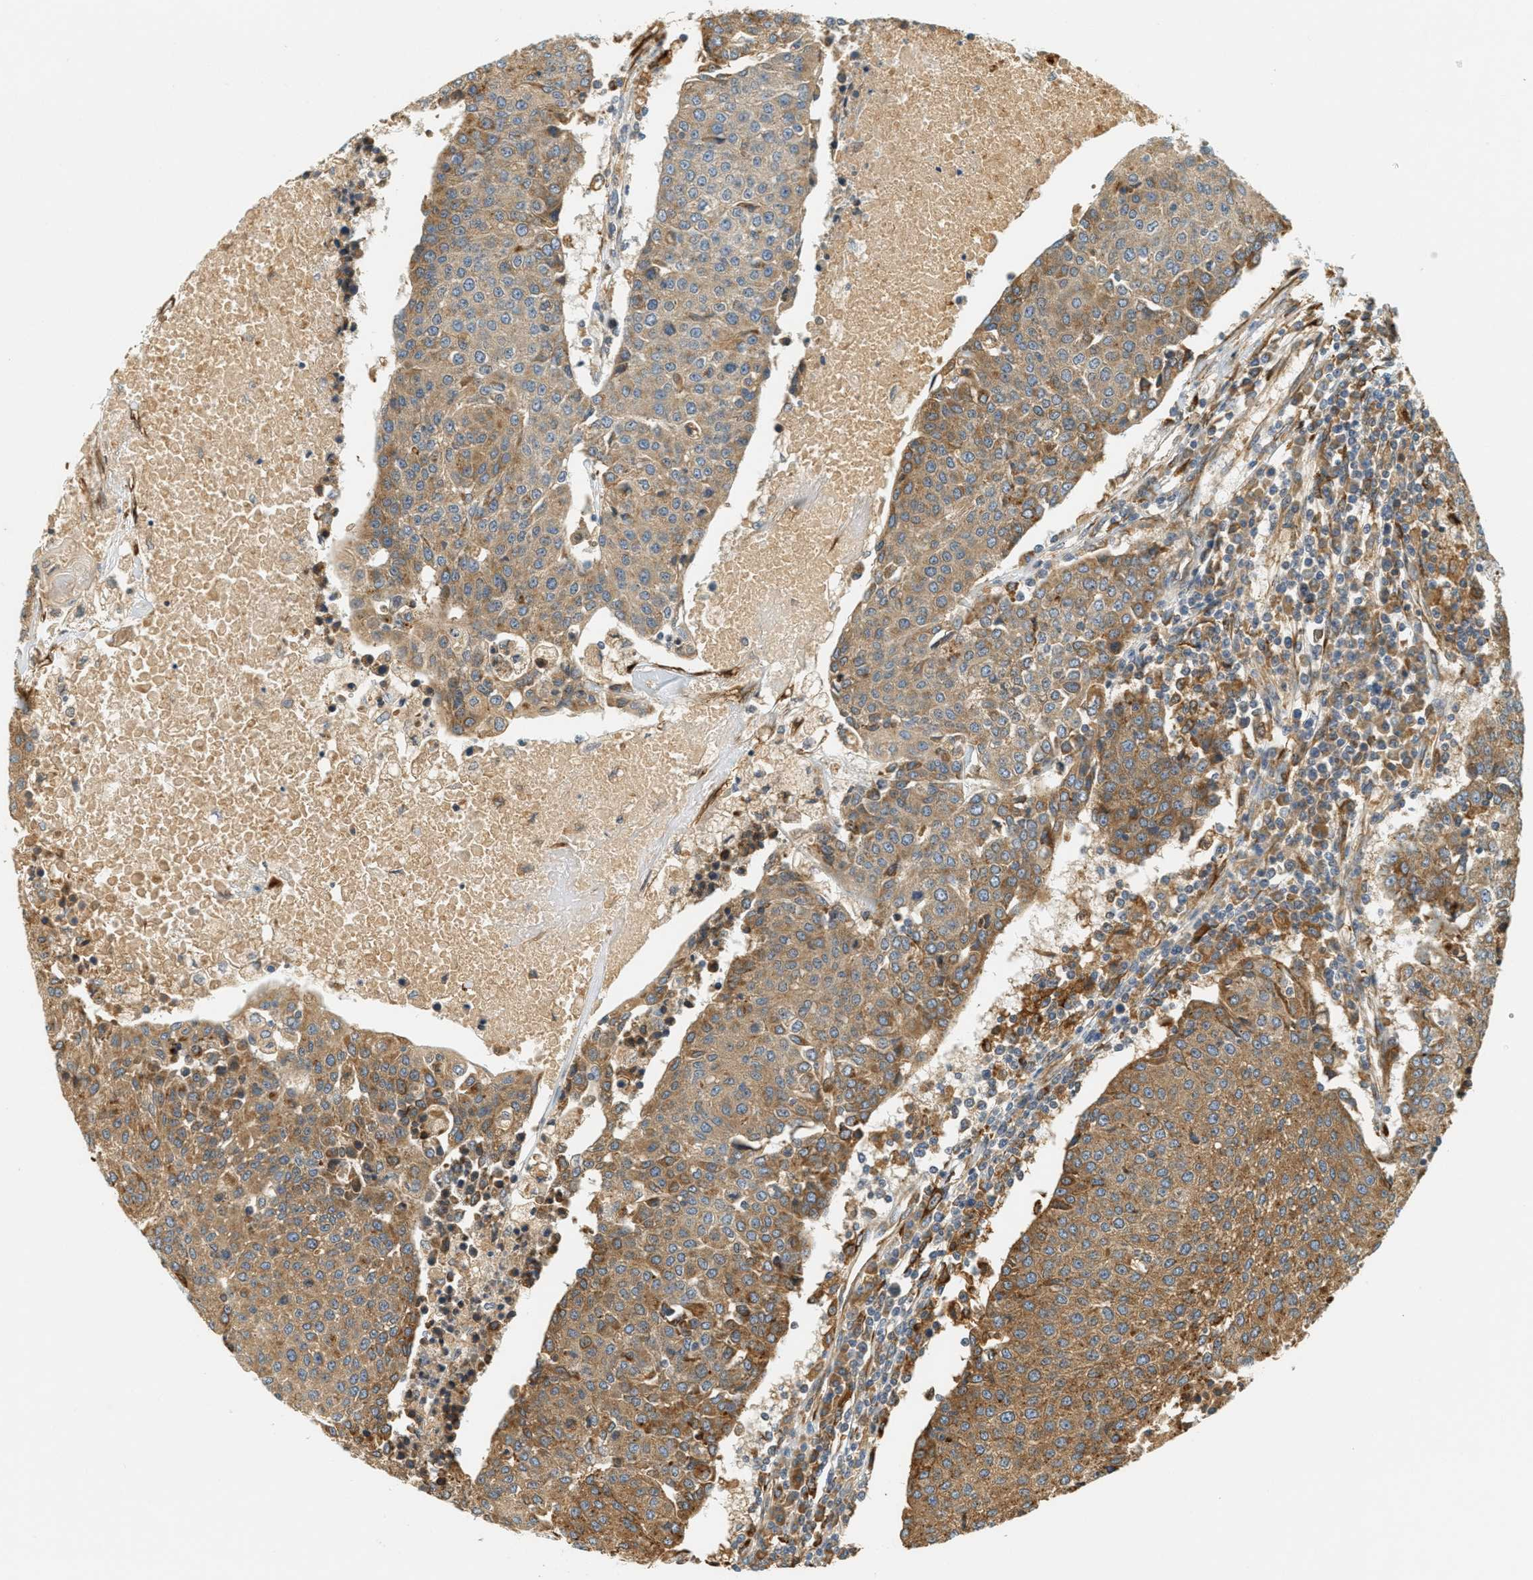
{"staining": {"intensity": "moderate", "quantity": ">75%", "location": "cytoplasmic/membranous"}, "tissue": "urothelial cancer", "cell_type": "Tumor cells", "image_type": "cancer", "snomed": [{"axis": "morphology", "description": "Urothelial carcinoma, High grade"}, {"axis": "topography", "description": "Urinary bladder"}], "caption": "This is an image of immunohistochemistry staining of urothelial cancer, which shows moderate expression in the cytoplasmic/membranous of tumor cells.", "gene": "PDK1", "patient": {"sex": "female", "age": 85}}